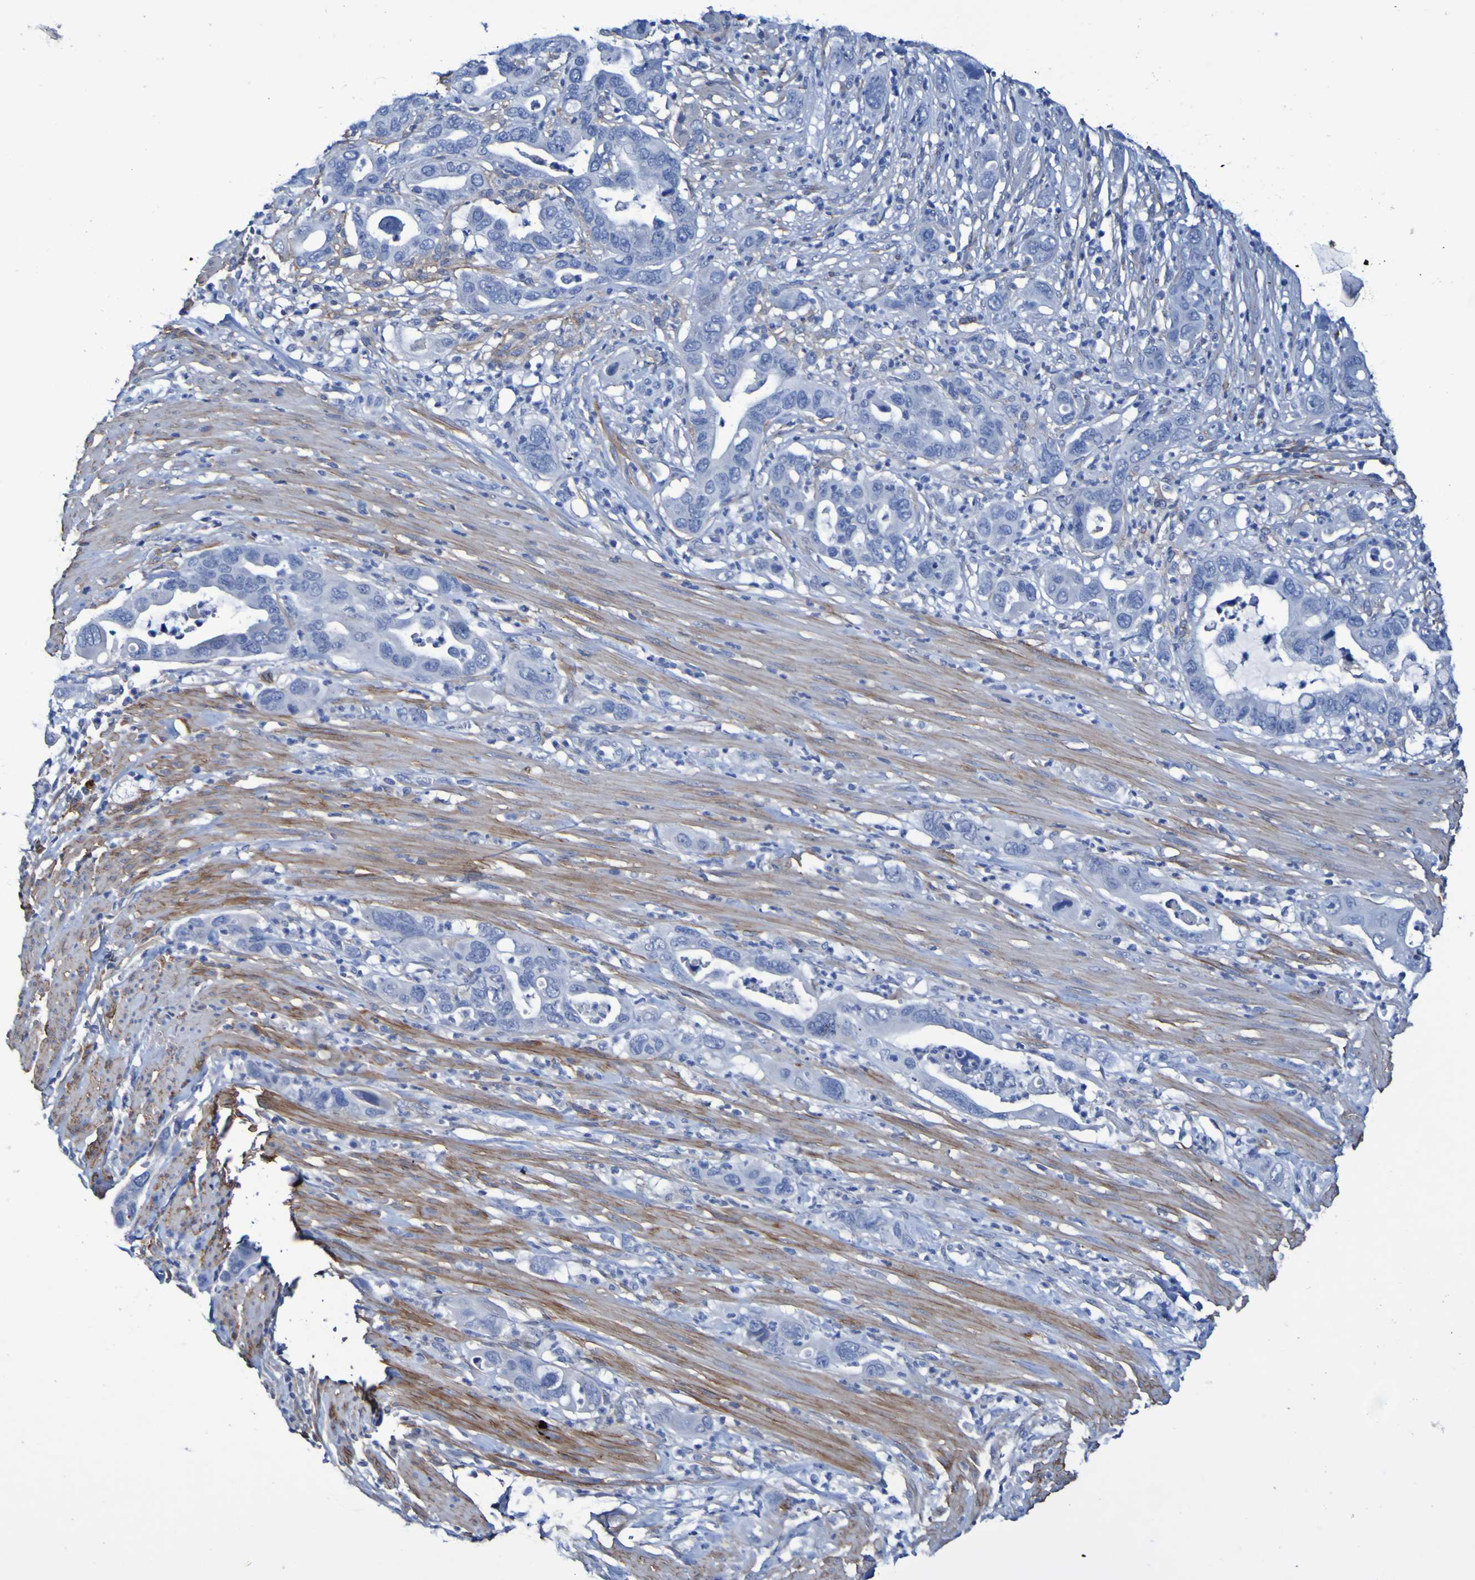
{"staining": {"intensity": "negative", "quantity": "none", "location": "none"}, "tissue": "pancreatic cancer", "cell_type": "Tumor cells", "image_type": "cancer", "snomed": [{"axis": "morphology", "description": "Adenocarcinoma, NOS"}, {"axis": "topography", "description": "Pancreas"}], "caption": "Immunohistochemistry (IHC) image of pancreatic adenocarcinoma stained for a protein (brown), which demonstrates no expression in tumor cells.", "gene": "SGCB", "patient": {"sex": "female", "age": 71}}